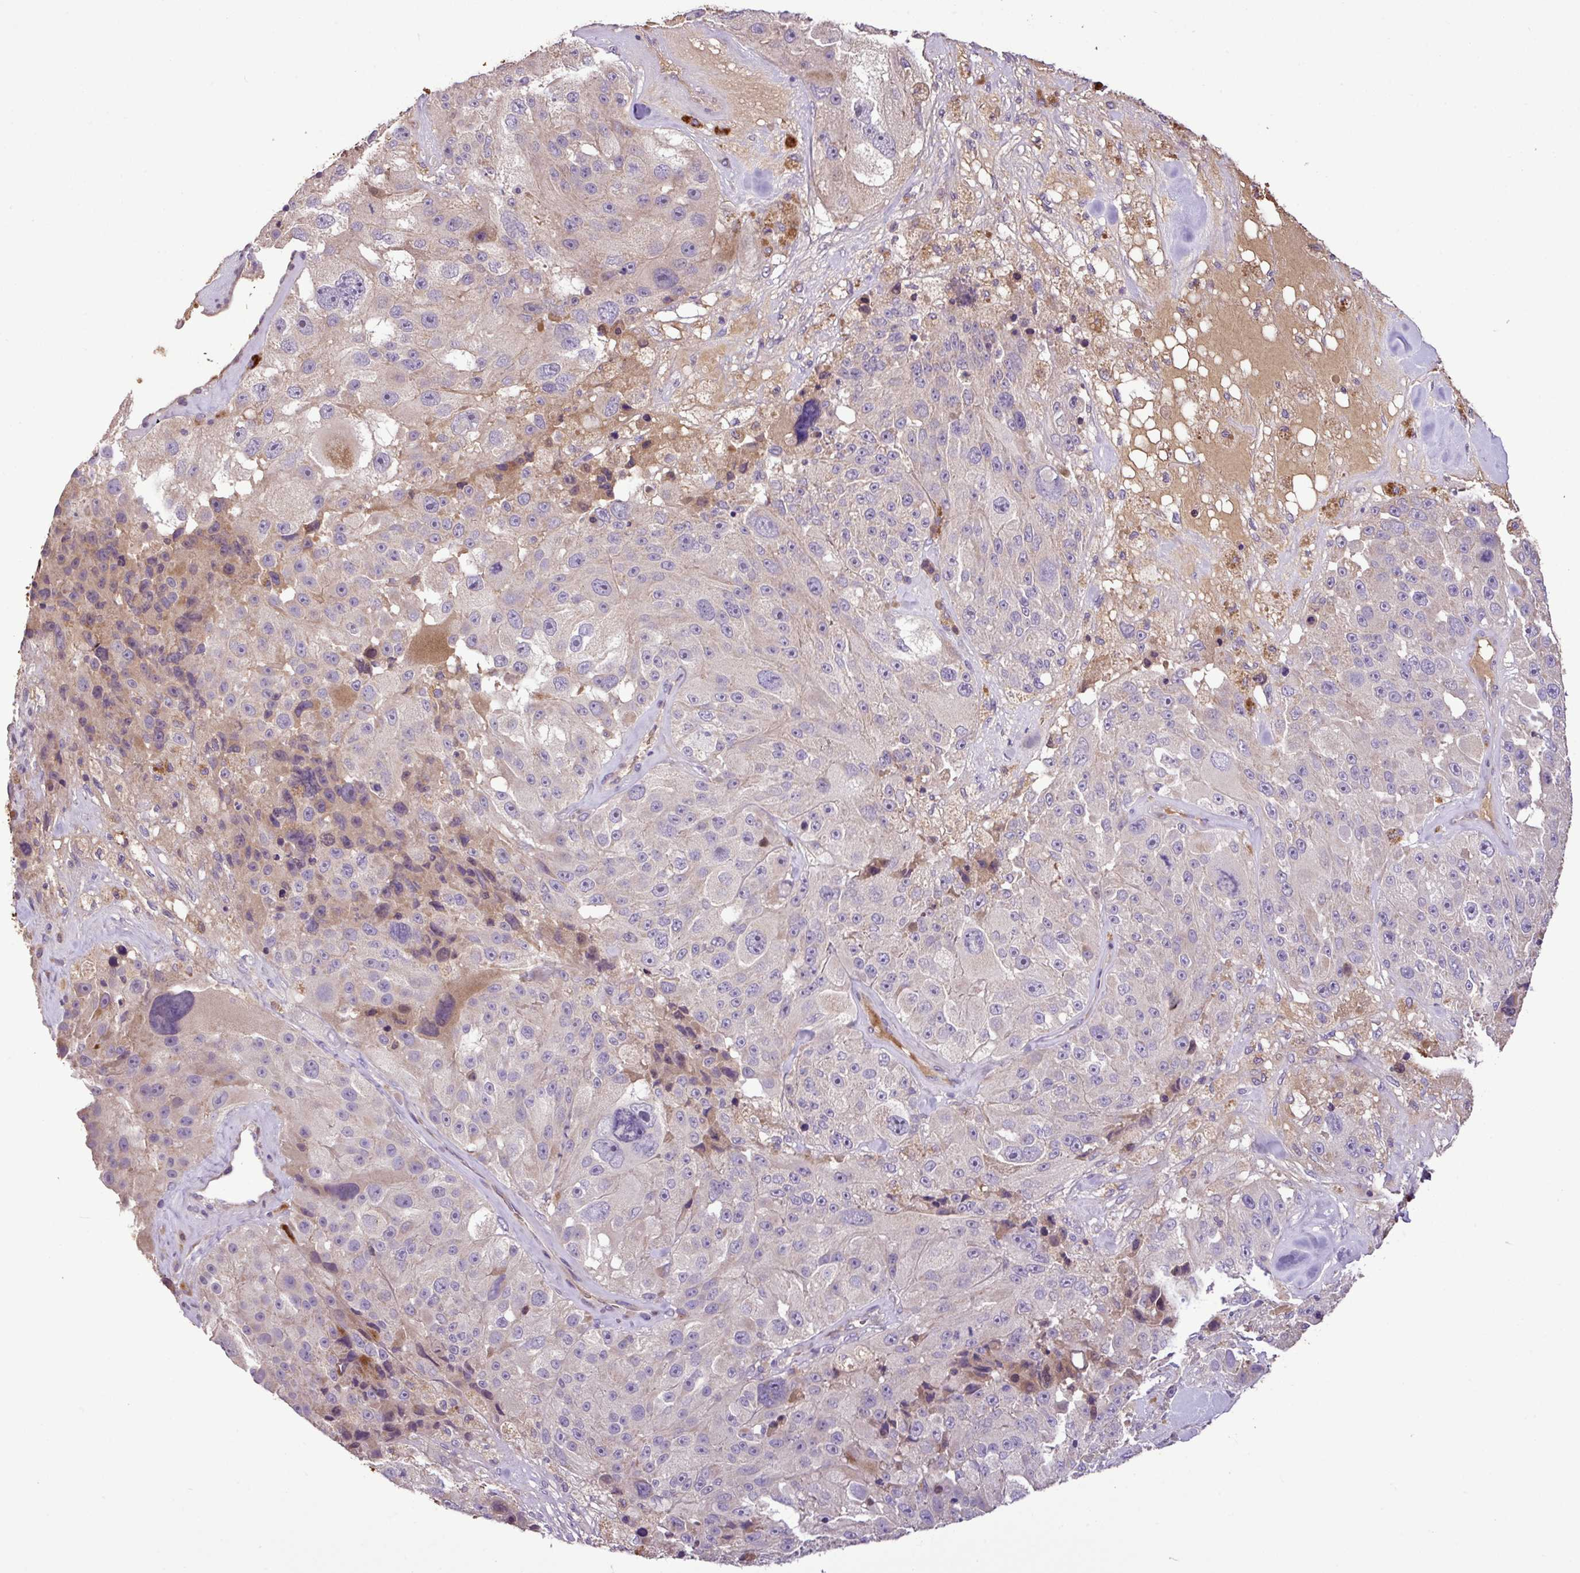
{"staining": {"intensity": "weak", "quantity": "<25%", "location": "cytoplasmic/membranous"}, "tissue": "melanoma", "cell_type": "Tumor cells", "image_type": "cancer", "snomed": [{"axis": "morphology", "description": "Malignant melanoma, Metastatic site"}, {"axis": "topography", "description": "Lymph node"}], "caption": "High power microscopy photomicrograph of an IHC micrograph of malignant melanoma (metastatic site), revealing no significant staining in tumor cells.", "gene": "ZNF266", "patient": {"sex": "male", "age": 62}}